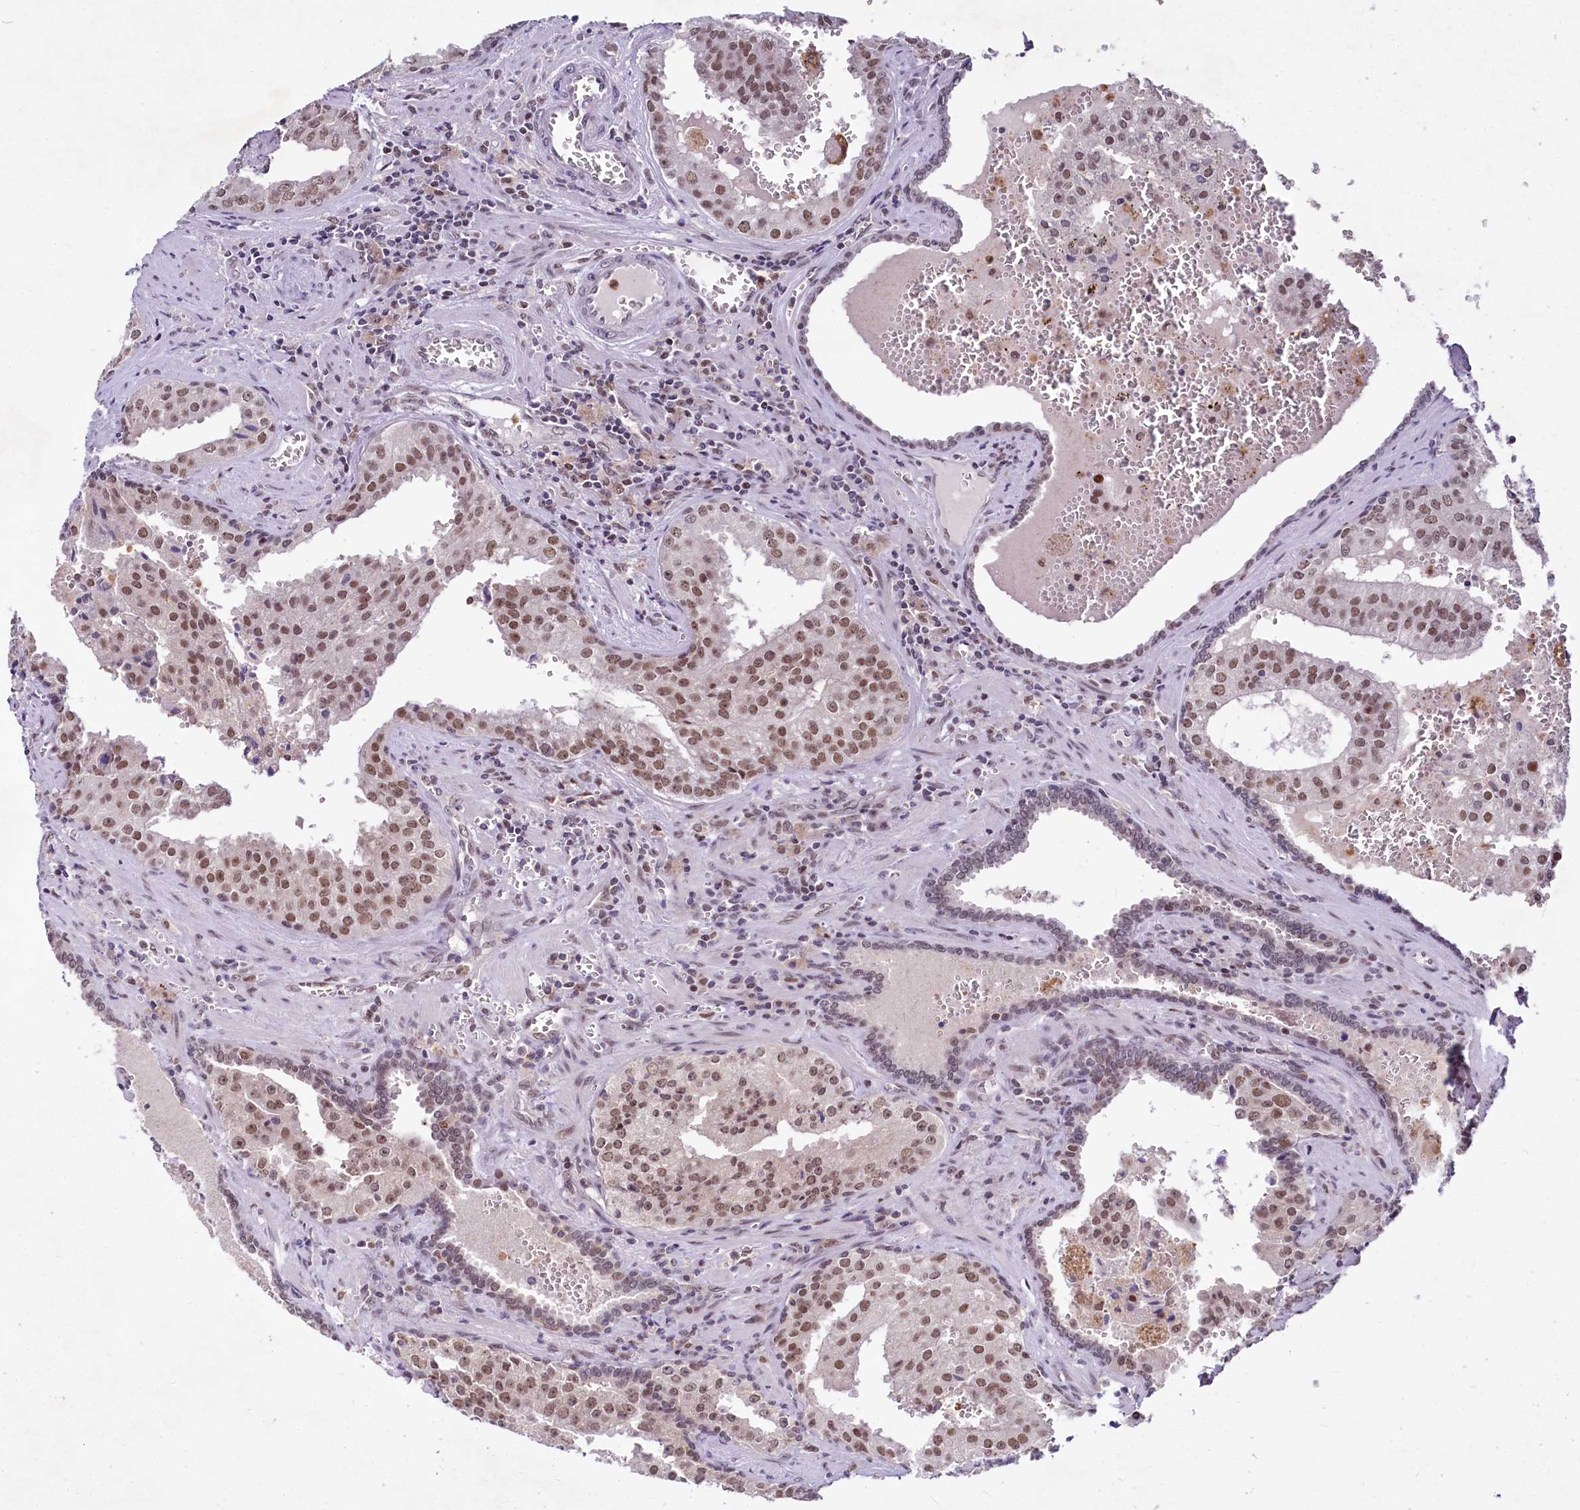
{"staining": {"intensity": "moderate", "quantity": ">75%", "location": "nuclear"}, "tissue": "prostate cancer", "cell_type": "Tumor cells", "image_type": "cancer", "snomed": [{"axis": "morphology", "description": "Adenocarcinoma, High grade"}, {"axis": "topography", "description": "Prostate"}], "caption": "Protein staining exhibits moderate nuclear staining in about >75% of tumor cells in prostate cancer.", "gene": "SCAF11", "patient": {"sex": "male", "age": 68}}